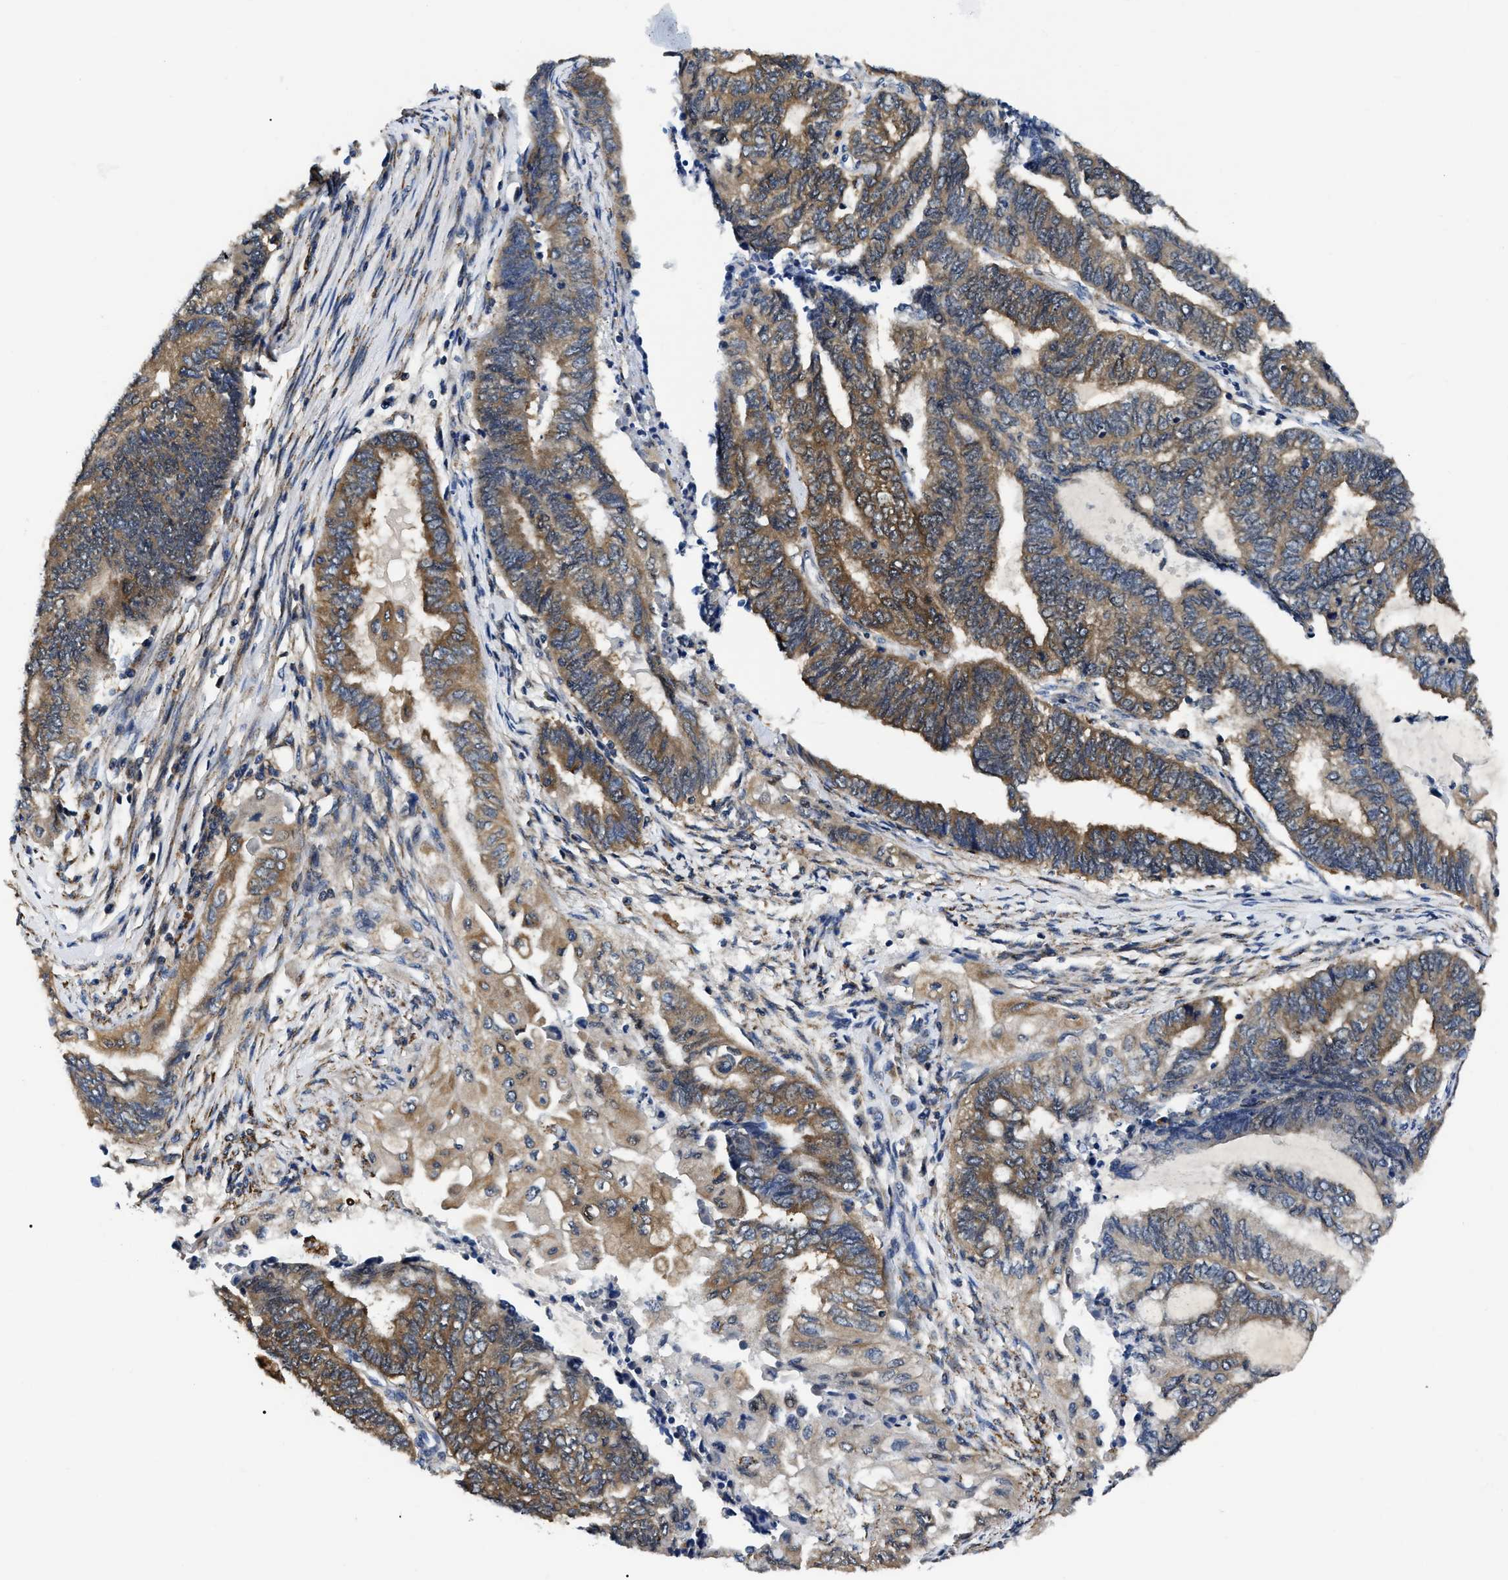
{"staining": {"intensity": "strong", "quantity": "25%-75%", "location": "cytoplasmic/membranous"}, "tissue": "endometrial cancer", "cell_type": "Tumor cells", "image_type": "cancer", "snomed": [{"axis": "morphology", "description": "Adenocarcinoma, NOS"}, {"axis": "topography", "description": "Uterus"}, {"axis": "topography", "description": "Endometrium"}], "caption": "This micrograph displays immunohistochemistry staining of human endometrial cancer, with high strong cytoplasmic/membranous positivity in approximately 25%-75% of tumor cells.", "gene": "GET4", "patient": {"sex": "female", "age": 70}}